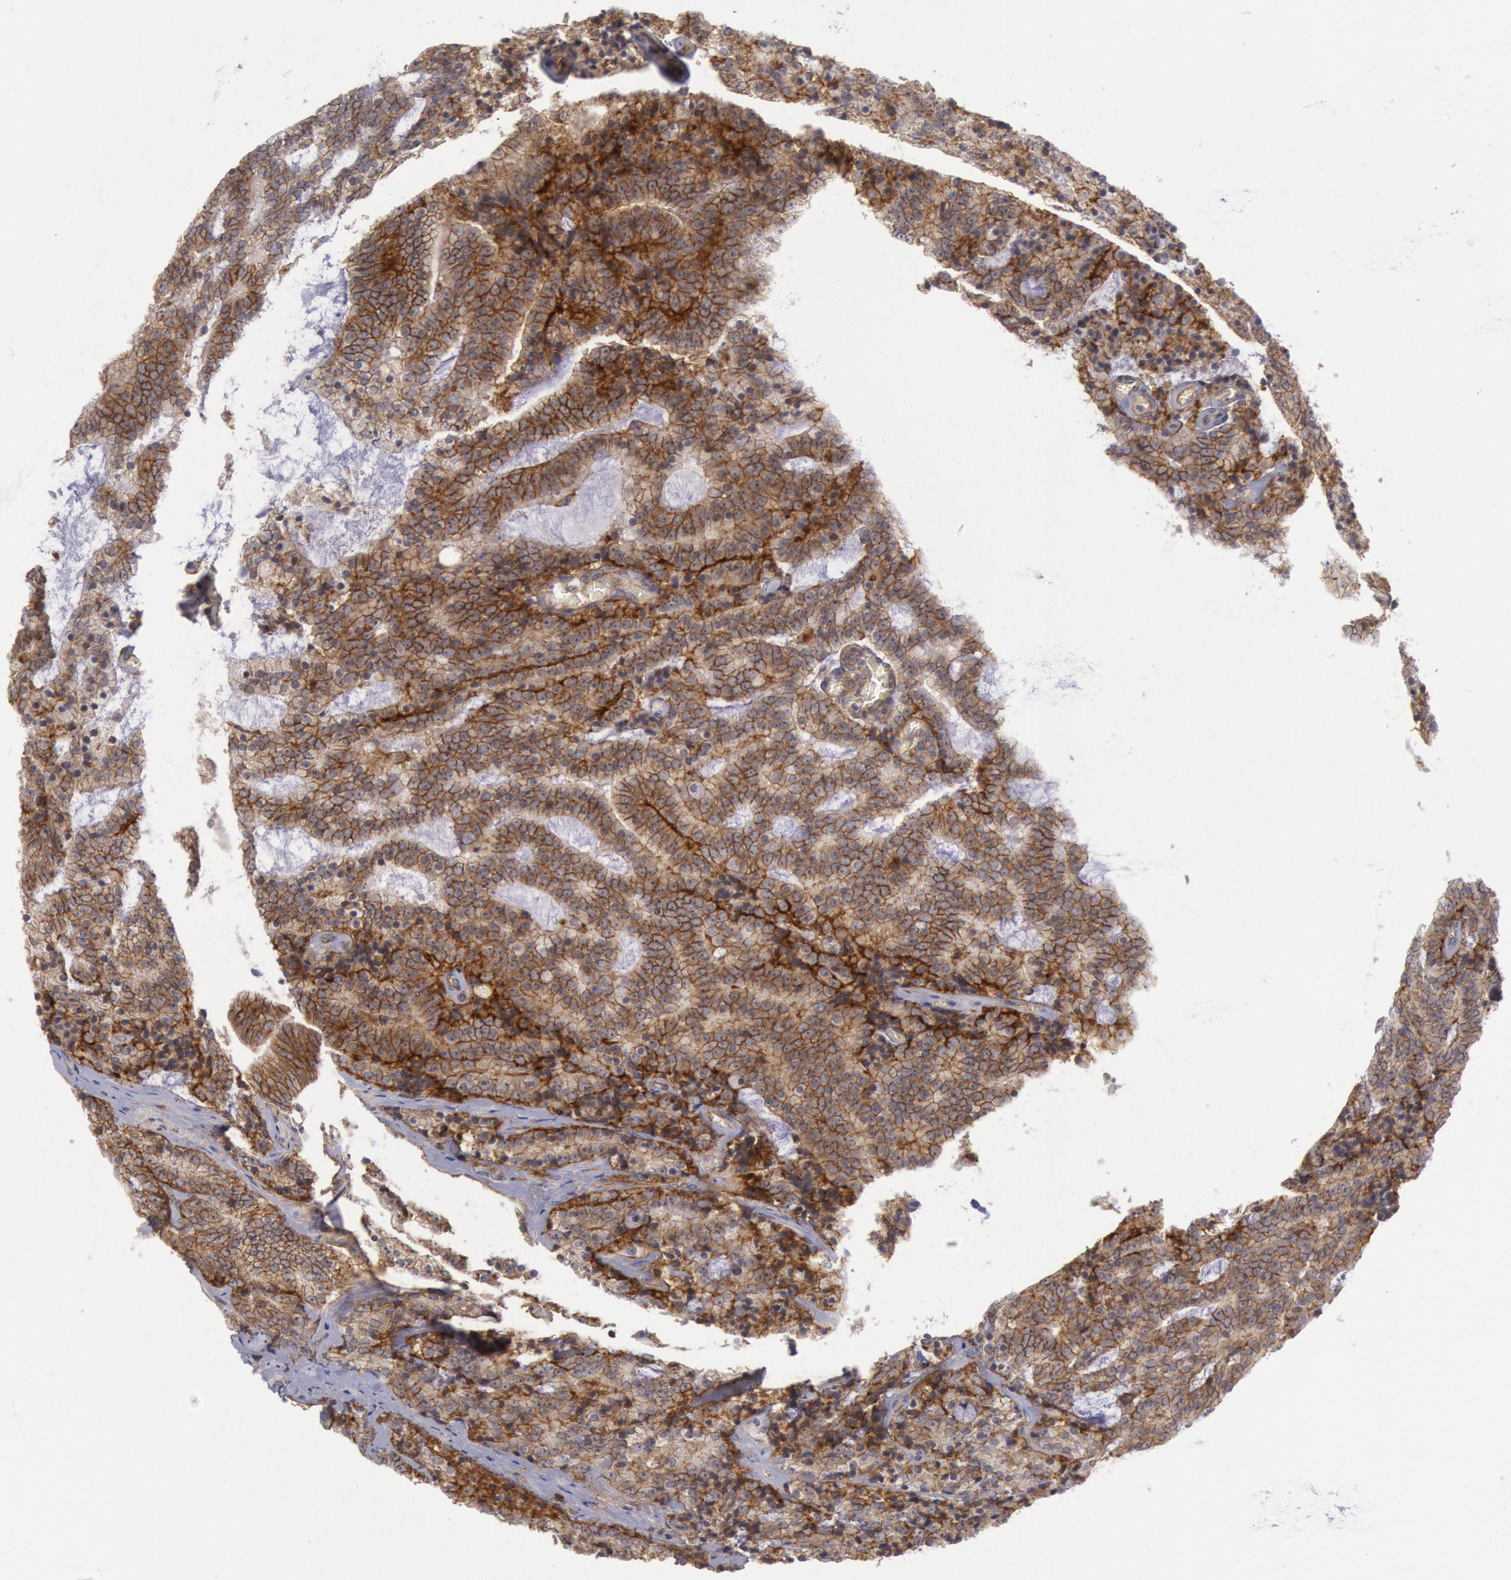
{"staining": {"intensity": "moderate", "quantity": ">75%", "location": "cytoplasmic/membranous"}, "tissue": "prostate cancer", "cell_type": "Tumor cells", "image_type": "cancer", "snomed": [{"axis": "morphology", "description": "Adenocarcinoma, Medium grade"}, {"axis": "topography", "description": "Prostate"}], "caption": "Human adenocarcinoma (medium-grade) (prostate) stained with a protein marker demonstrates moderate staining in tumor cells.", "gene": "STX4", "patient": {"sex": "male", "age": 65}}